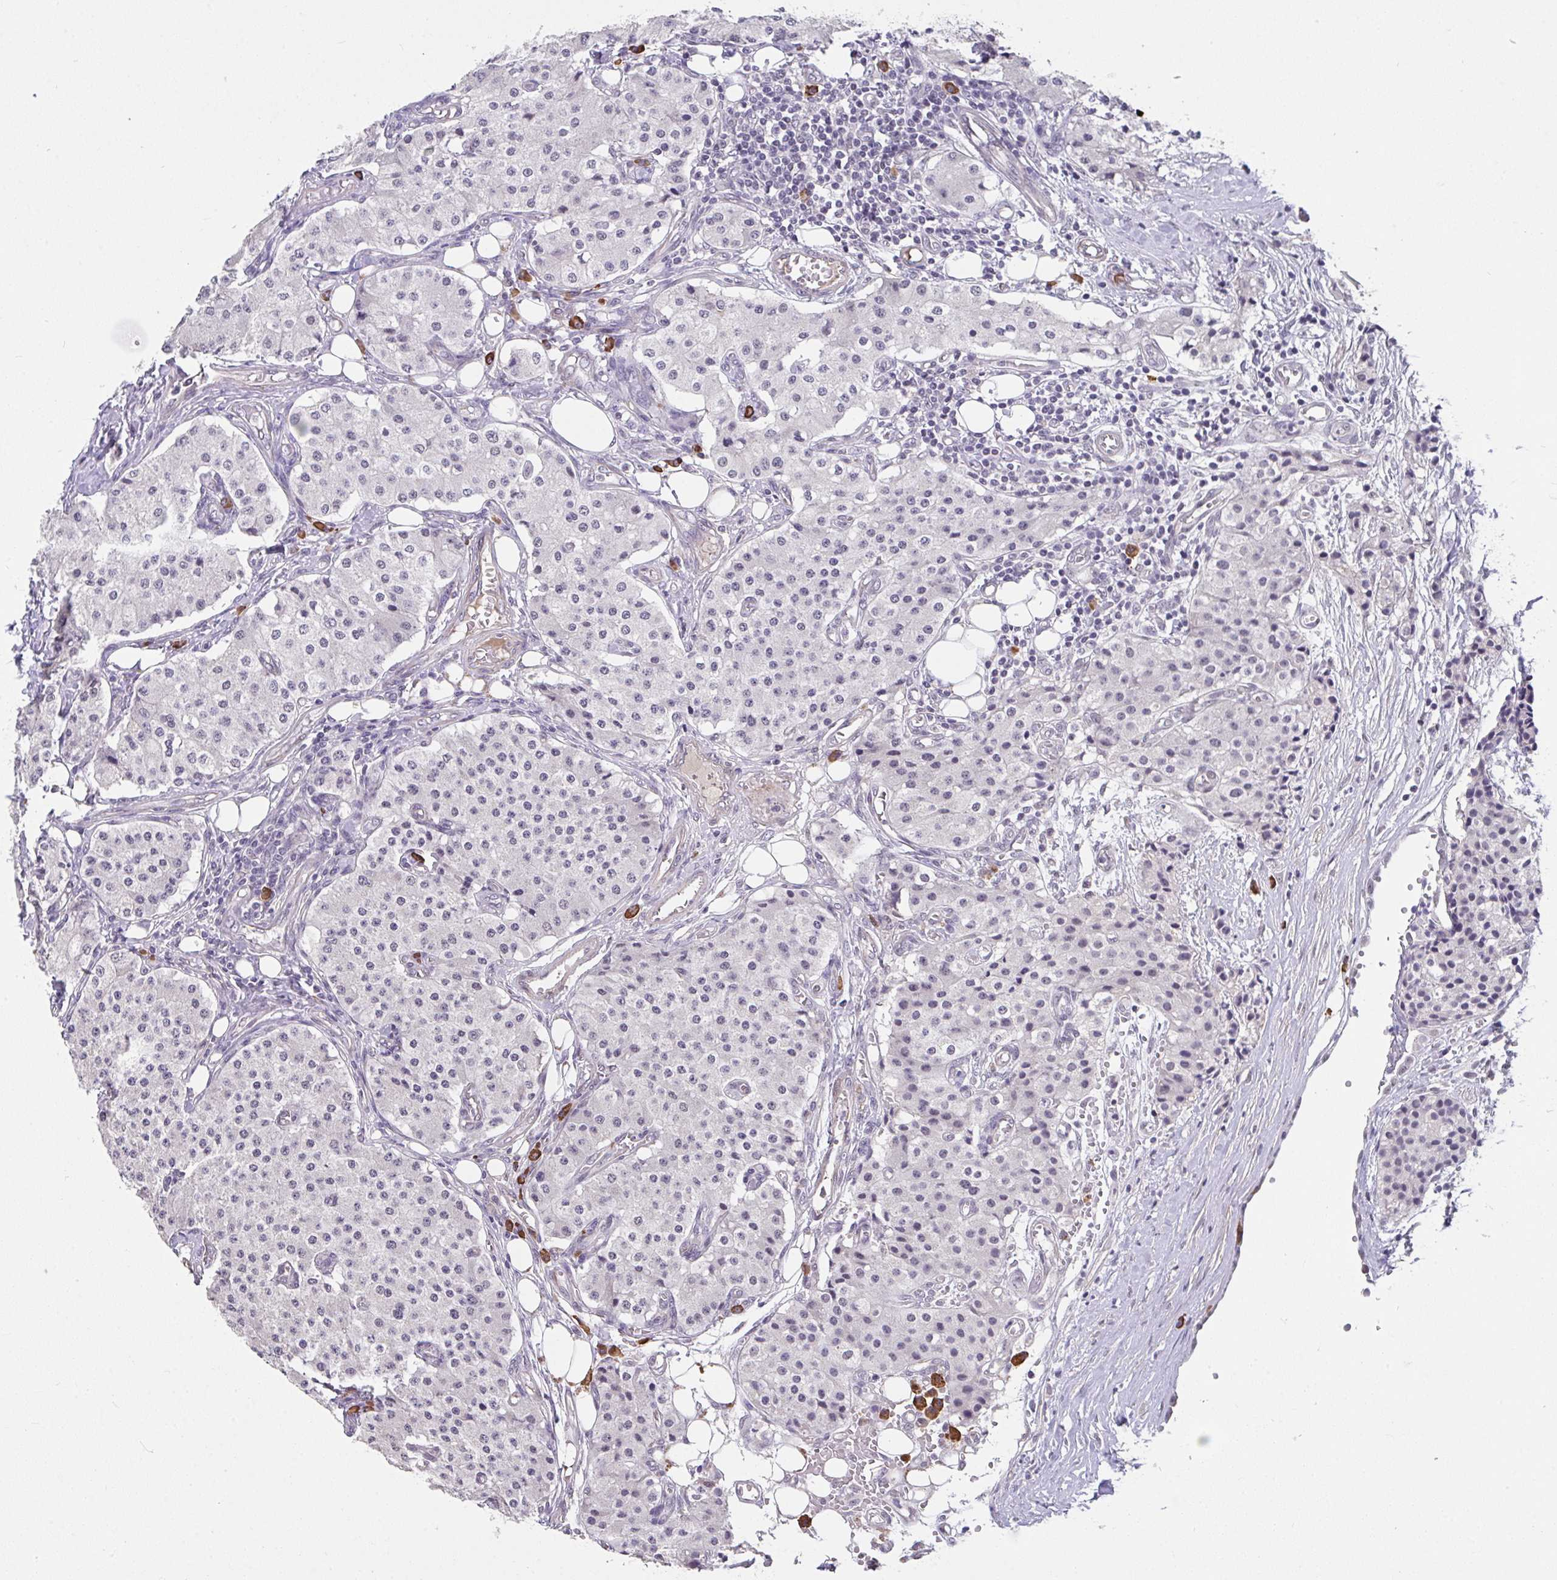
{"staining": {"intensity": "negative", "quantity": "none", "location": "none"}, "tissue": "carcinoid", "cell_type": "Tumor cells", "image_type": "cancer", "snomed": [{"axis": "morphology", "description": "Carcinoid, malignant, NOS"}, {"axis": "topography", "description": "Colon"}], "caption": "The immunohistochemistry image has no significant expression in tumor cells of malignant carcinoid tissue. Nuclei are stained in blue.", "gene": "RBBP6", "patient": {"sex": "female", "age": 52}}